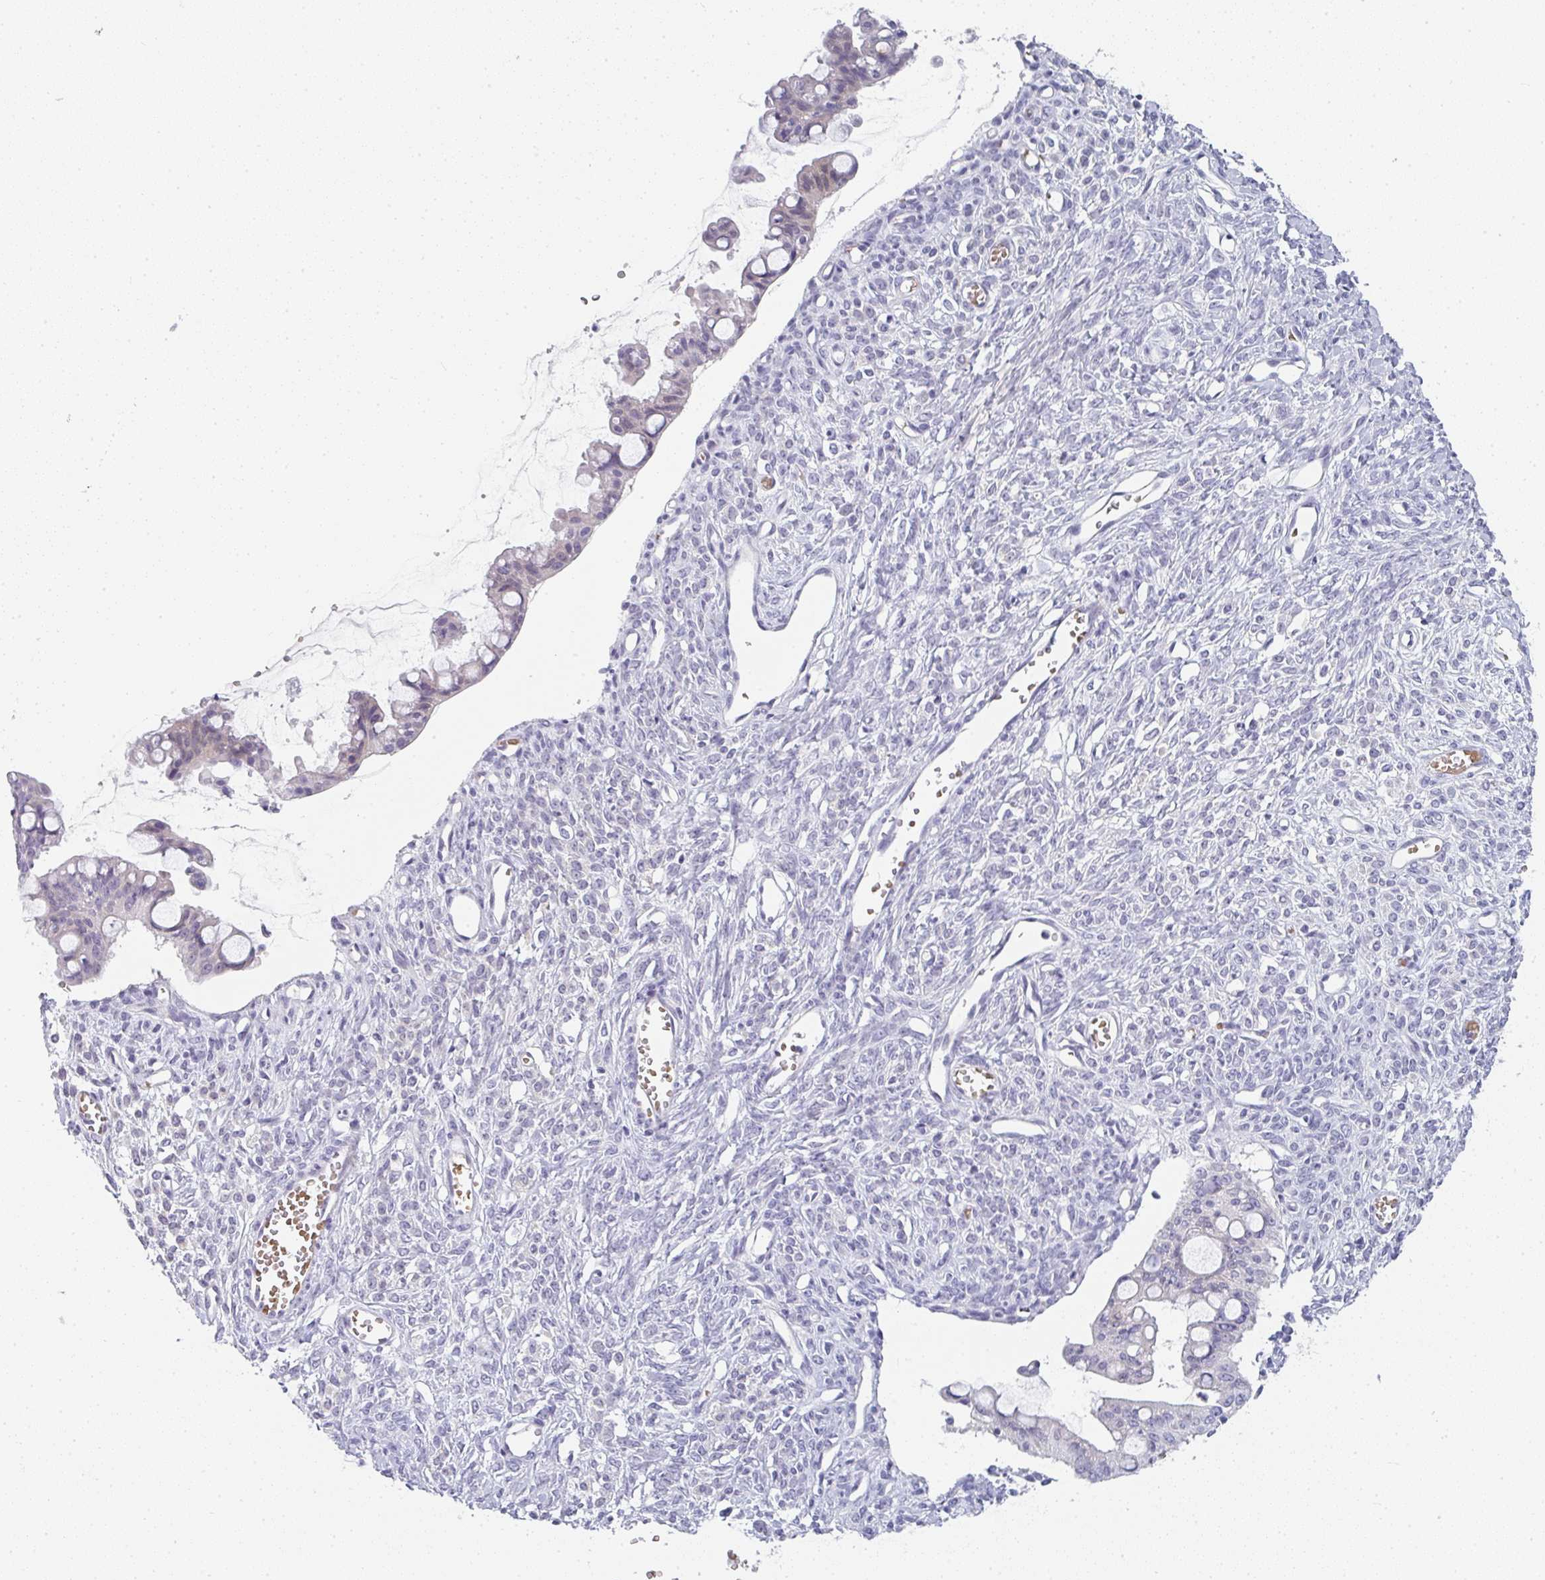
{"staining": {"intensity": "negative", "quantity": "none", "location": "none"}, "tissue": "ovarian cancer", "cell_type": "Tumor cells", "image_type": "cancer", "snomed": [{"axis": "morphology", "description": "Cystadenocarcinoma, mucinous, NOS"}, {"axis": "topography", "description": "Ovary"}], "caption": "Immunohistochemistry (IHC) micrograph of human ovarian mucinous cystadenocarcinoma stained for a protein (brown), which demonstrates no positivity in tumor cells.", "gene": "NEU2", "patient": {"sex": "female", "age": 73}}